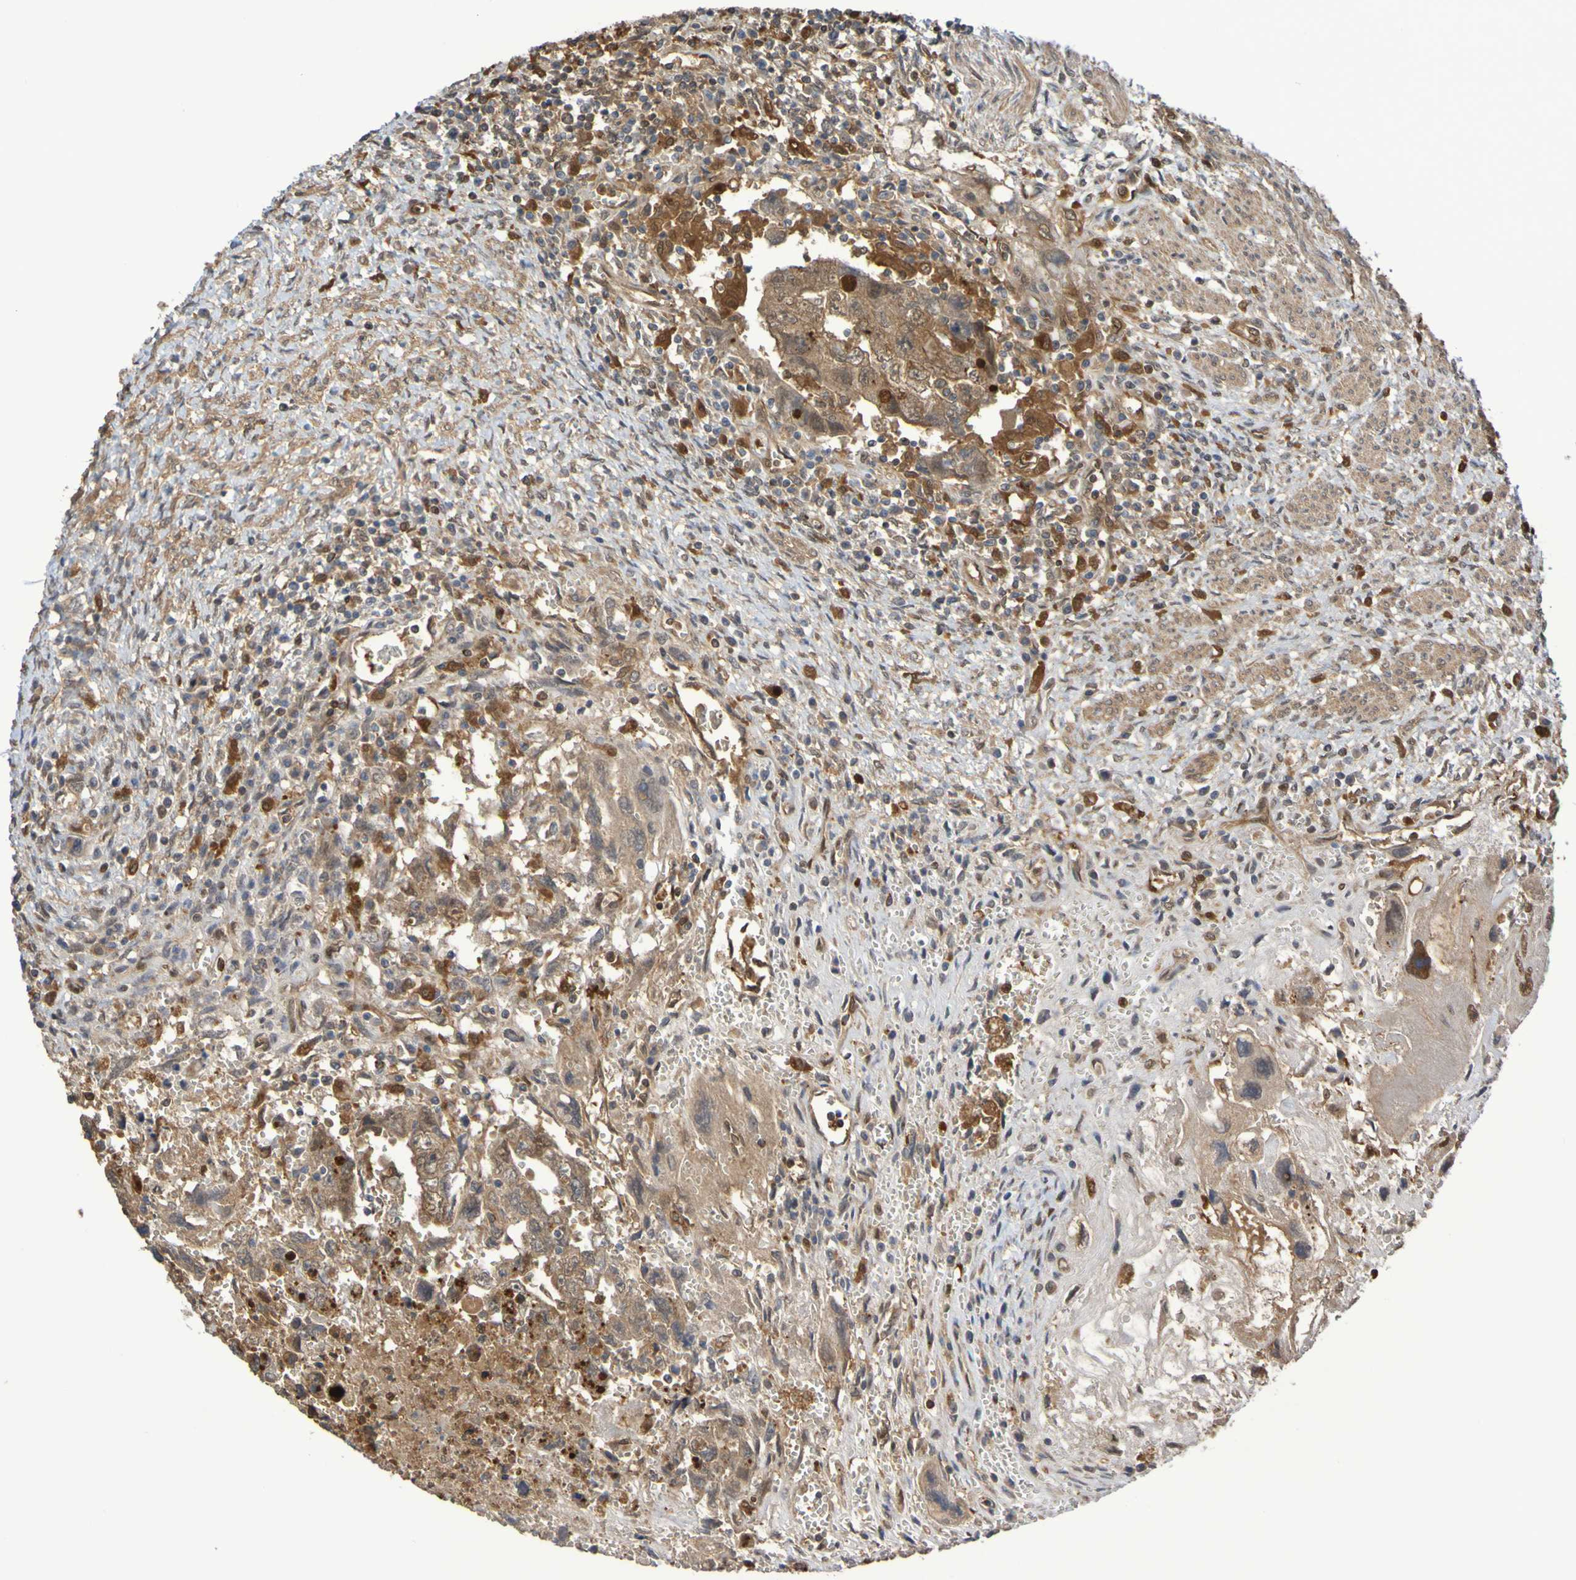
{"staining": {"intensity": "moderate", "quantity": ">75%", "location": "cytoplasmic/membranous"}, "tissue": "testis cancer", "cell_type": "Tumor cells", "image_type": "cancer", "snomed": [{"axis": "morphology", "description": "Carcinoma, Embryonal, NOS"}, {"axis": "topography", "description": "Testis"}], "caption": "Protein staining reveals moderate cytoplasmic/membranous positivity in approximately >75% of tumor cells in embryonal carcinoma (testis).", "gene": "SERPINB6", "patient": {"sex": "male", "age": 28}}